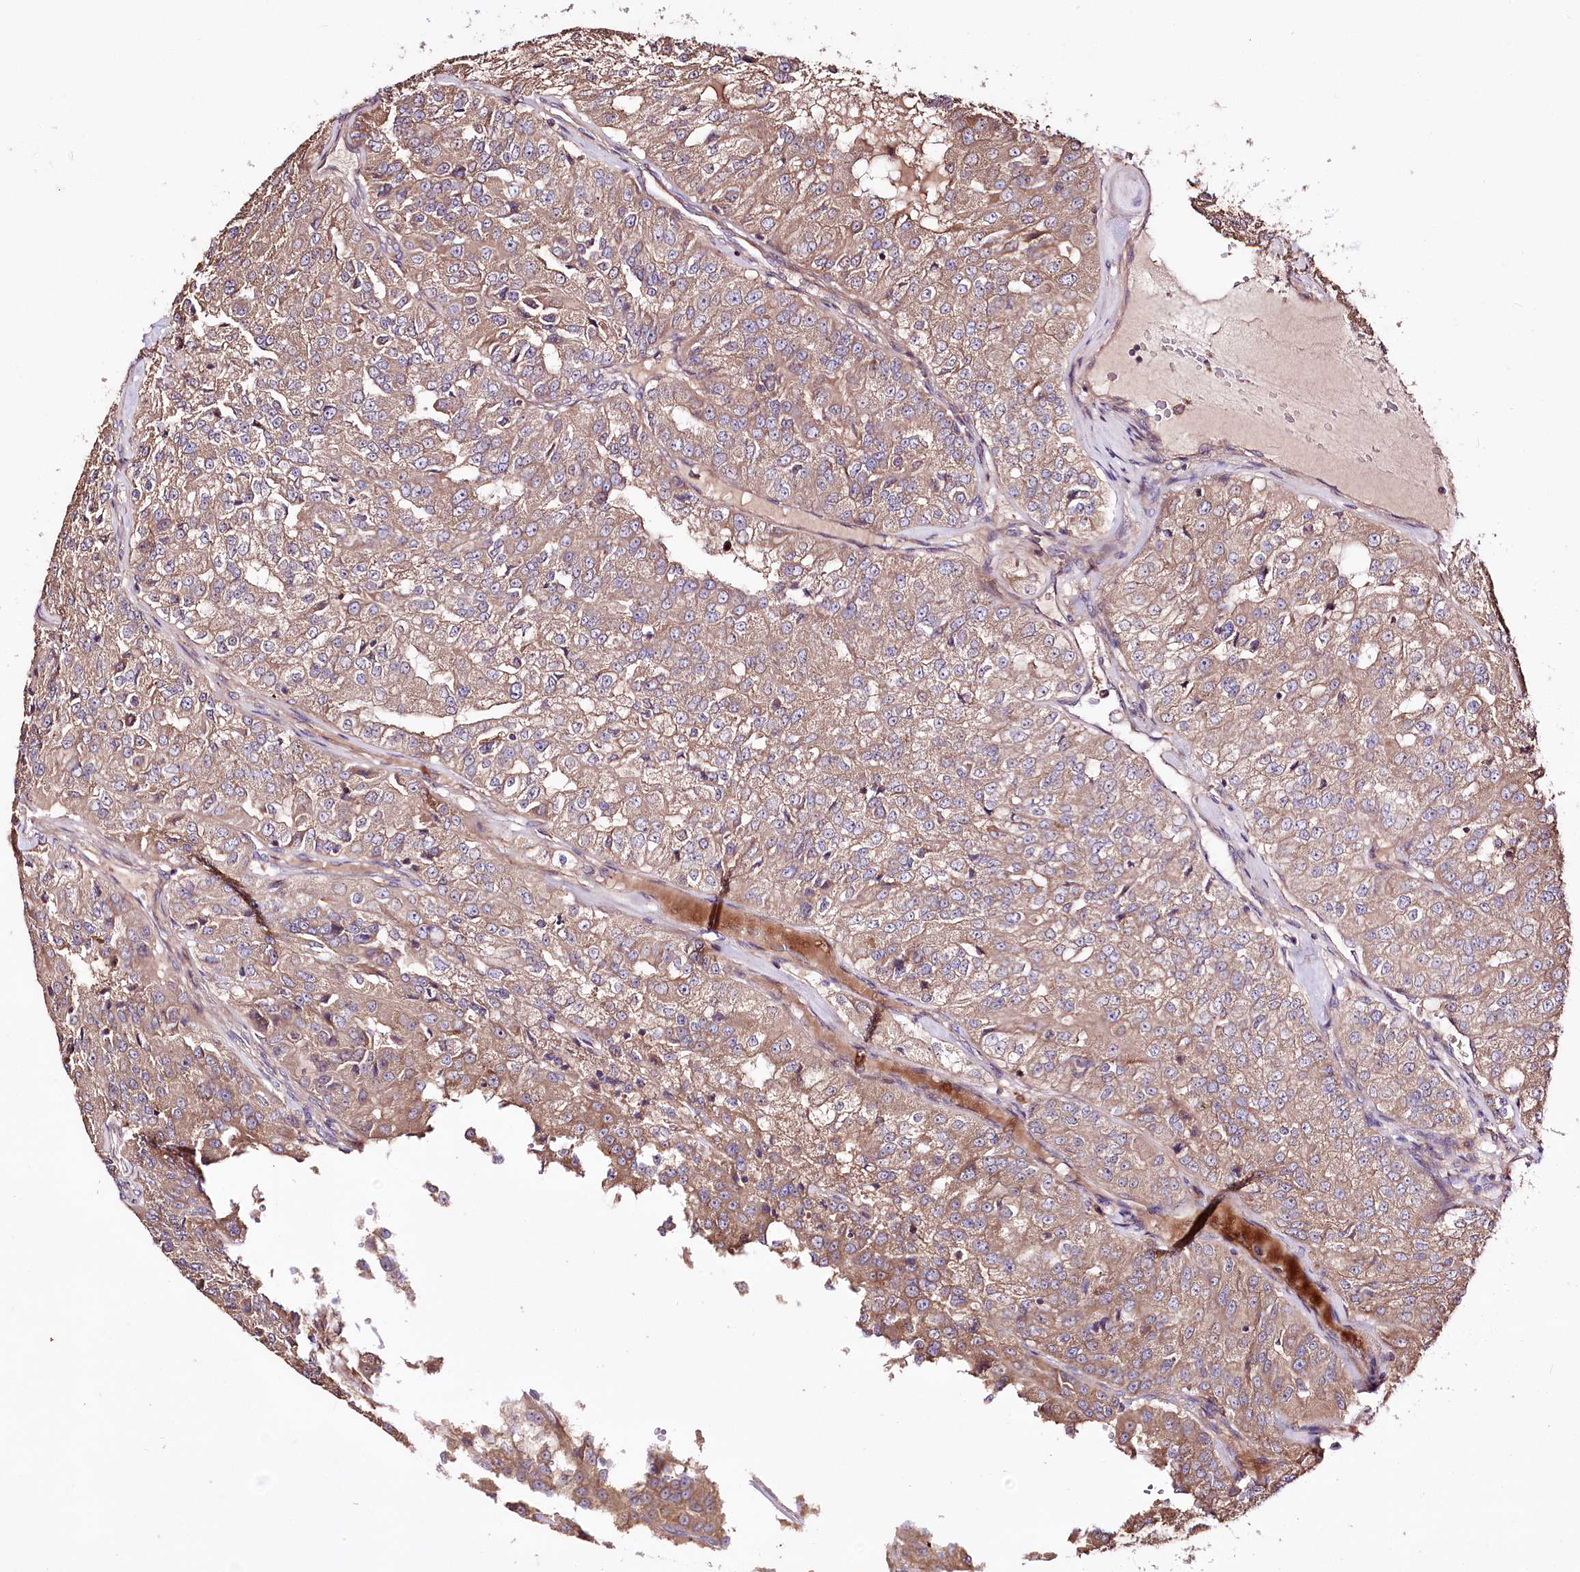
{"staining": {"intensity": "moderate", "quantity": ">75%", "location": "cytoplasmic/membranous"}, "tissue": "renal cancer", "cell_type": "Tumor cells", "image_type": "cancer", "snomed": [{"axis": "morphology", "description": "Adenocarcinoma, NOS"}, {"axis": "topography", "description": "Kidney"}], "caption": "DAB (3,3'-diaminobenzidine) immunohistochemical staining of human renal cancer (adenocarcinoma) displays moderate cytoplasmic/membranous protein positivity in about >75% of tumor cells.", "gene": "WWC1", "patient": {"sex": "female", "age": 63}}